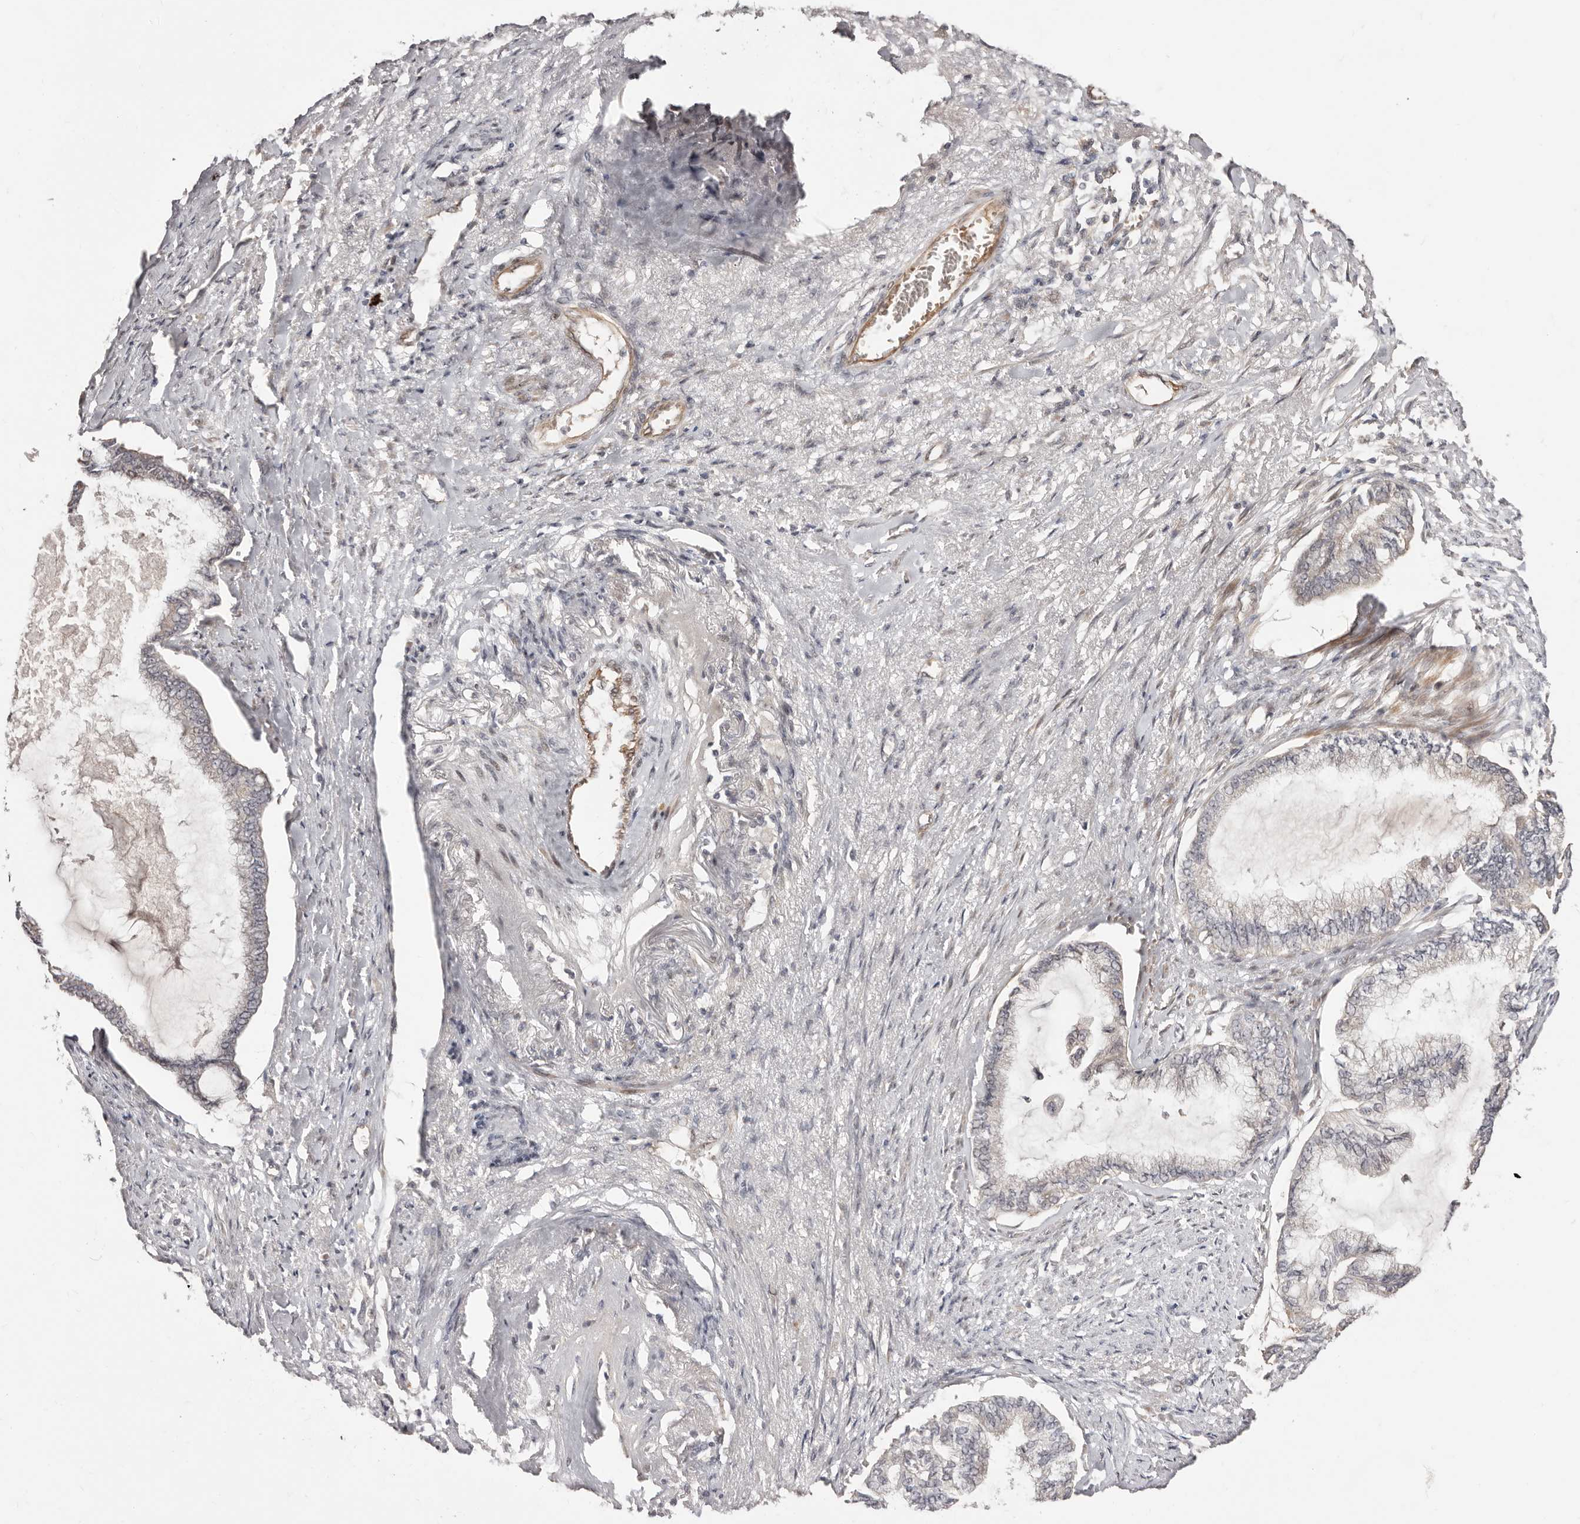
{"staining": {"intensity": "negative", "quantity": "none", "location": "none"}, "tissue": "endometrial cancer", "cell_type": "Tumor cells", "image_type": "cancer", "snomed": [{"axis": "morphology", "description": "Adenocarcinoma, NOS"}, {"axis": "topography", "description": "Endometrium"}], "caption": "IHC photomicrograph of endometrial adenocarcinoma stained for a protein (brown), which reveals no positivity in tumor cells. (DAB (3,3'-diaminobenzidine) immunohistochemistry with hematoxylin counter stain).", "gene": "EGR3", "patient": {"sex": "female", "age": 86}}